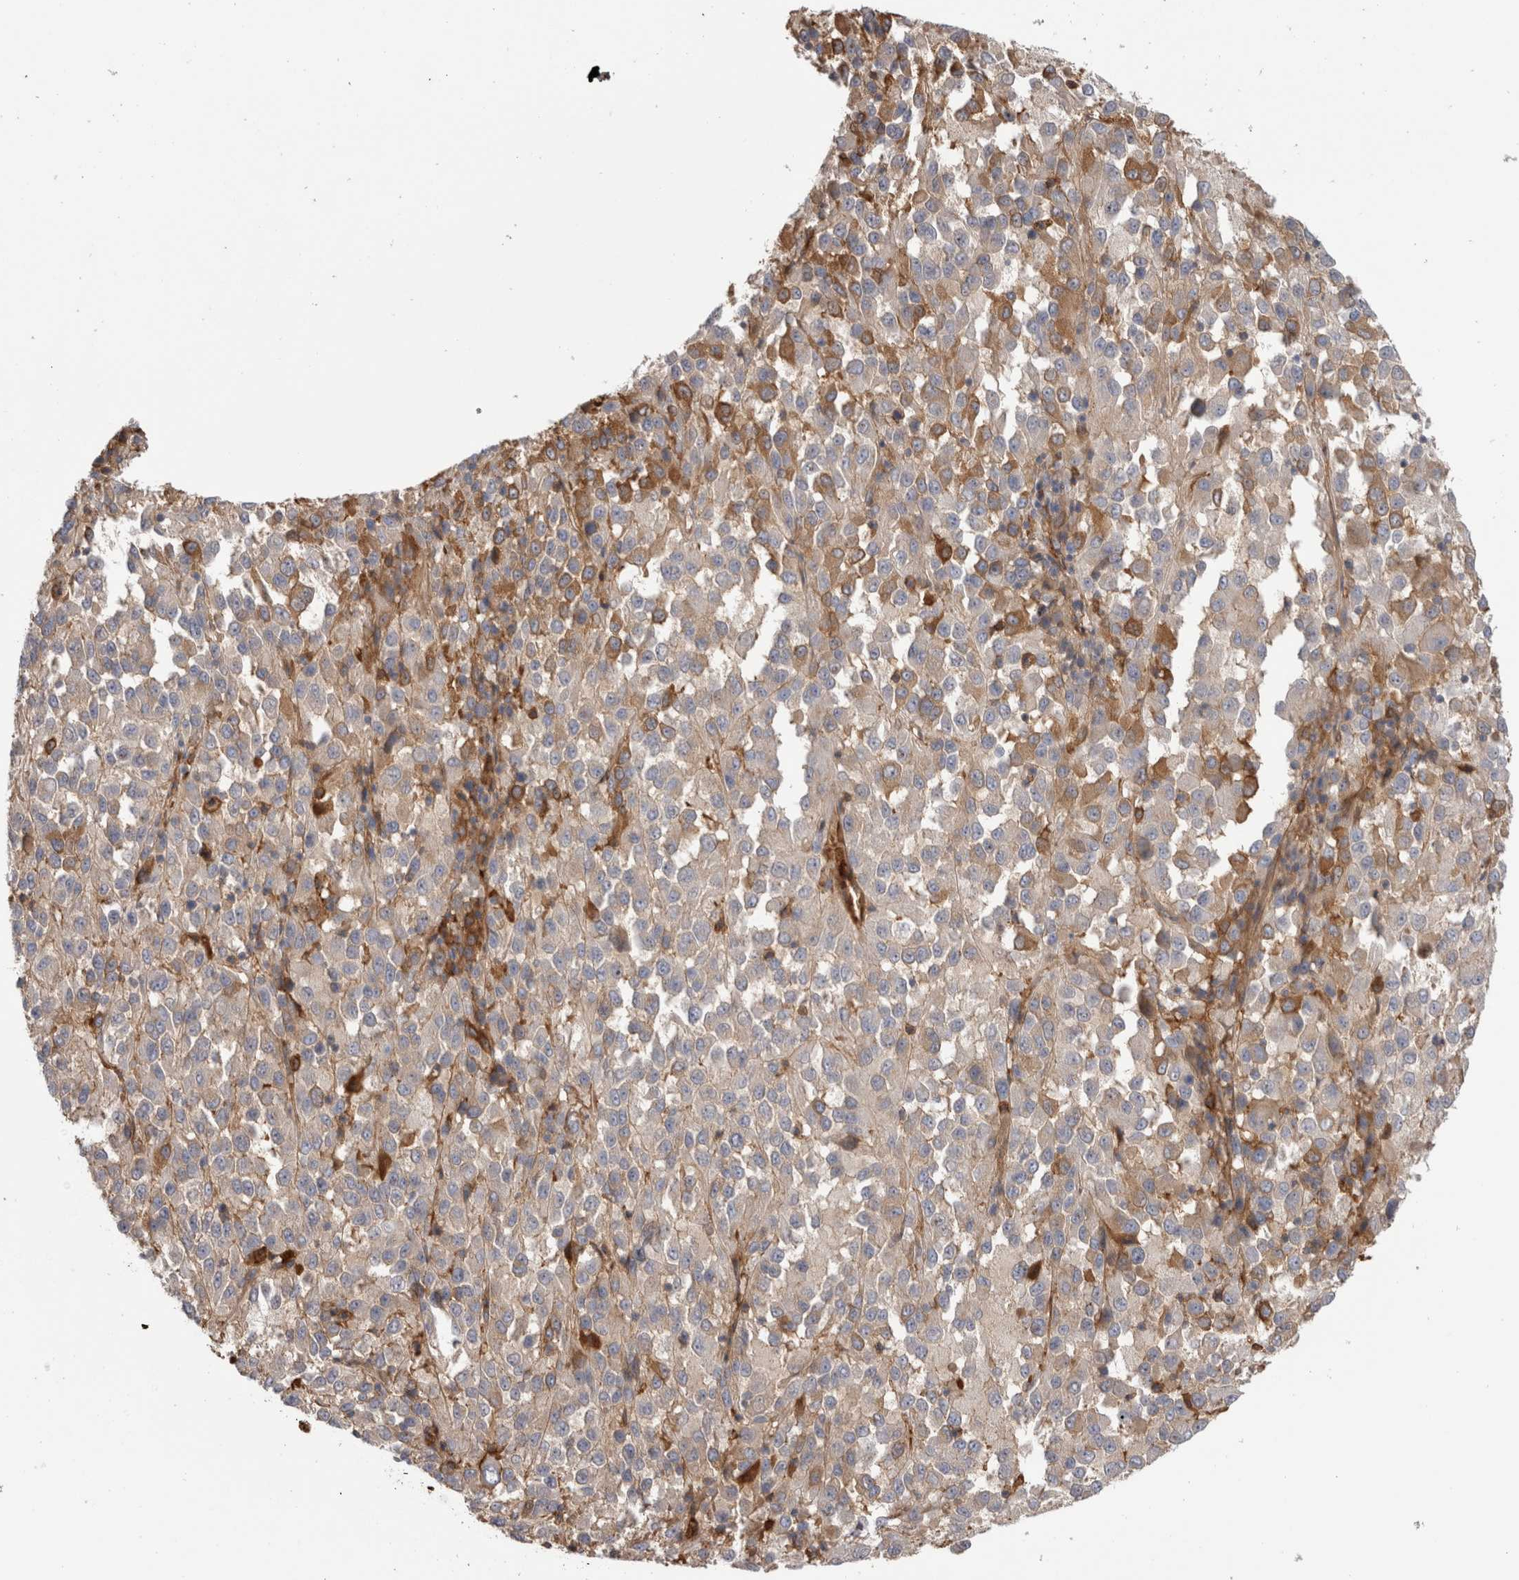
{"staining": {"intensity": "weak", "quantity": "25%-75%", "location": "cytoplasmic/membranous"}, "tissue": "melanoma", "cell_type": "Tumor cells", "image_type": "cancer", "snomed": [{"axis": "morphology", "description": "Malignant melanoma, Metastatic site"}, {"axis": "topography", "description": "Lung"}], "caption": "Protein staining demonstrates weak cytoplasmic/membranous positivity in approximately 25%-75% of tumor cells in melanoma. The staining was performed using DAB to visualize the protein expression in brown, while the nuclei were stained in blue with hematoxylin (Magnification: 20x).", "gene": "TBCE", "patient": {"sex": "male", "age": 64}}